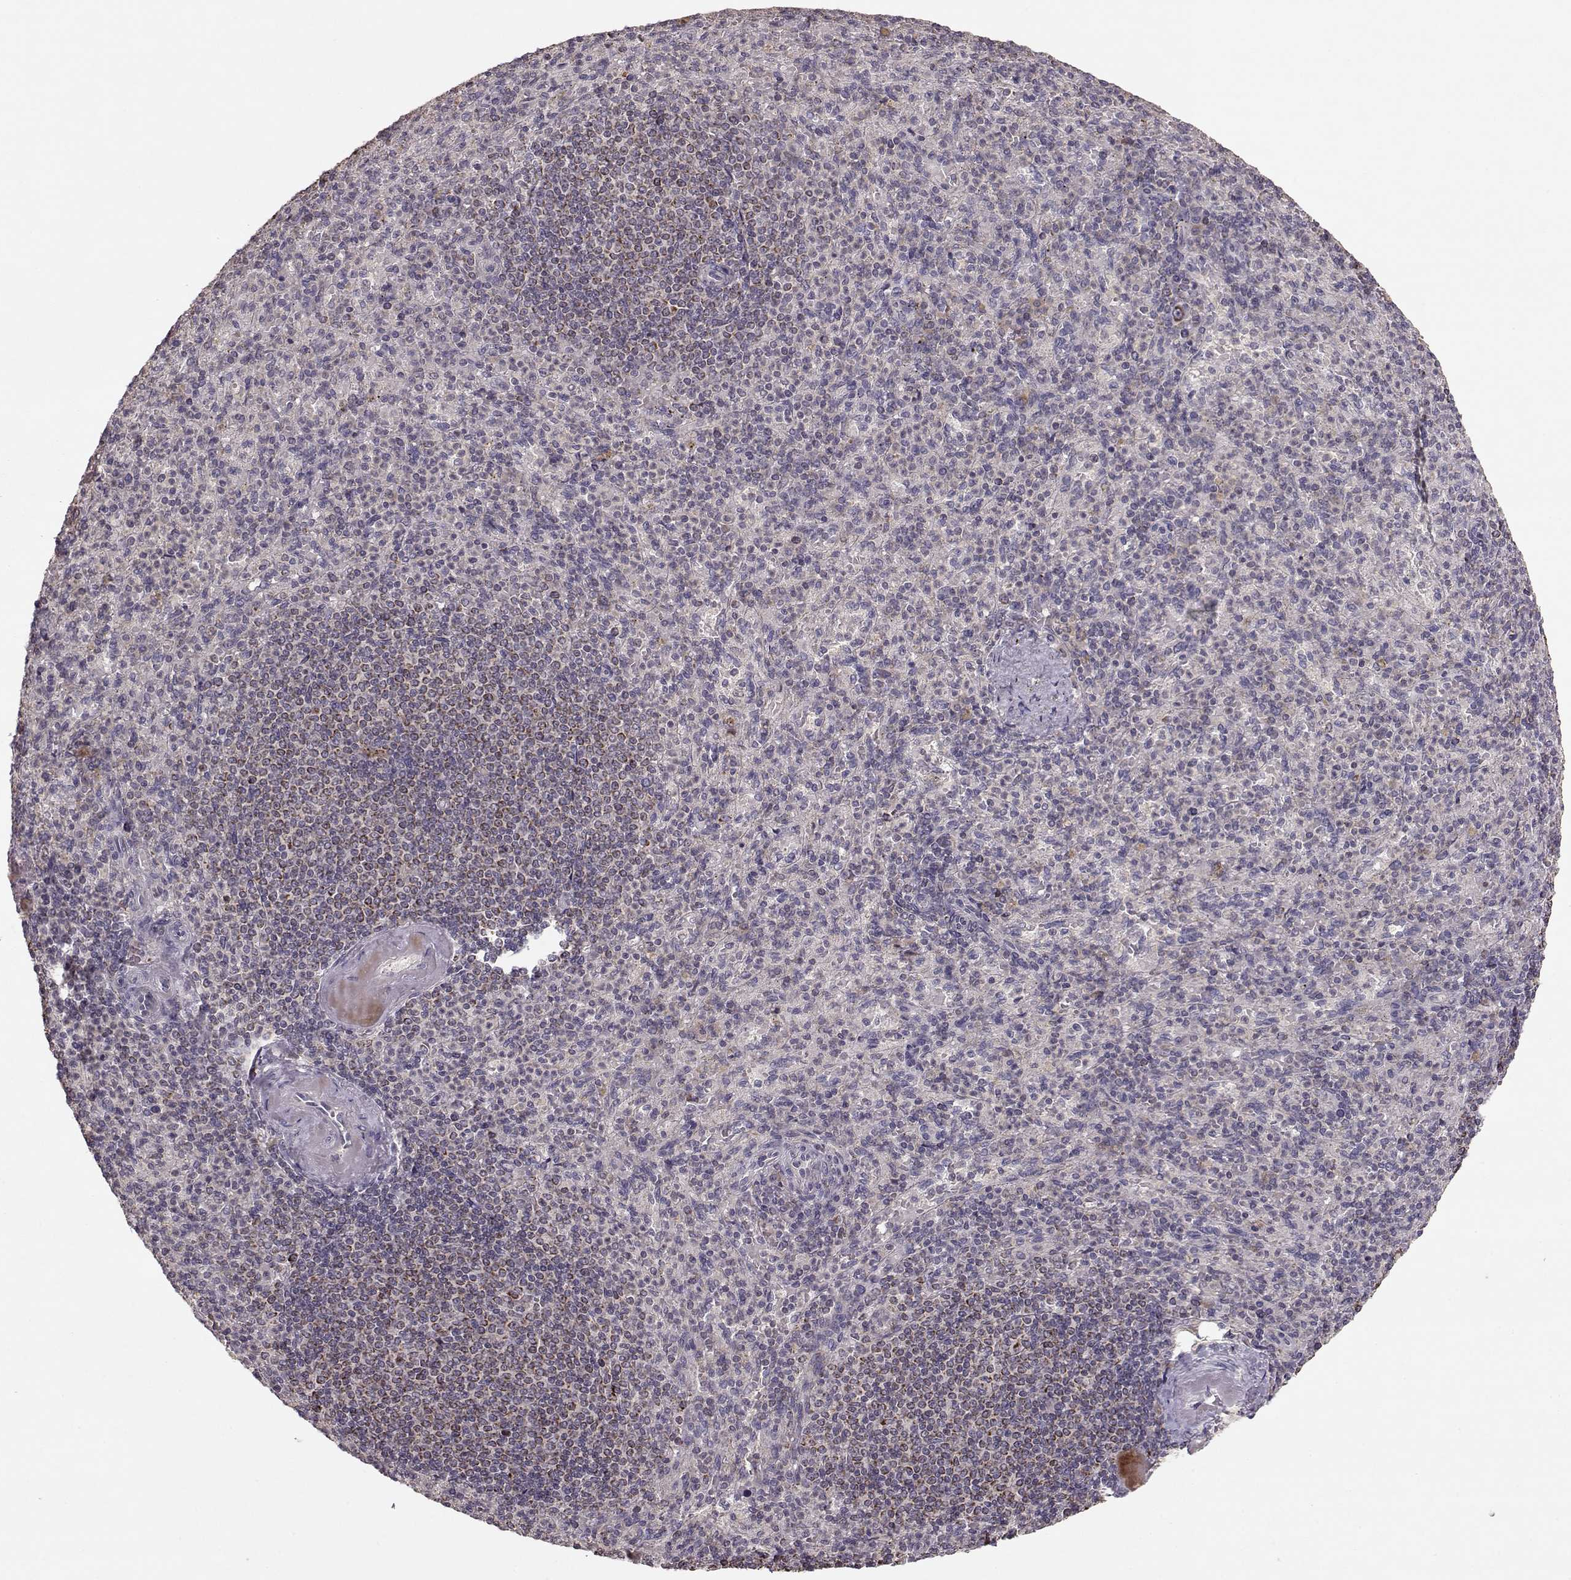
{"staining": {"intensity": "weak", "quantity": "<25%", "location": "cytoplasmic/membranous"}, "tissue": "spleen", "cell_type": "Cells in red pulp", "image_type": "normal", "snomed": [{"axis": "morphology", "description": "Normal tissue, NOS"}, {"axis": "topography", "description": "Spleen"}], "caption": "Spleen stained for a protein using immunohistochemistry (IHC) displays no staining cells in red pulp.", "gene": "CMTM3", "patient": {"sex": "female", "age": 74}}